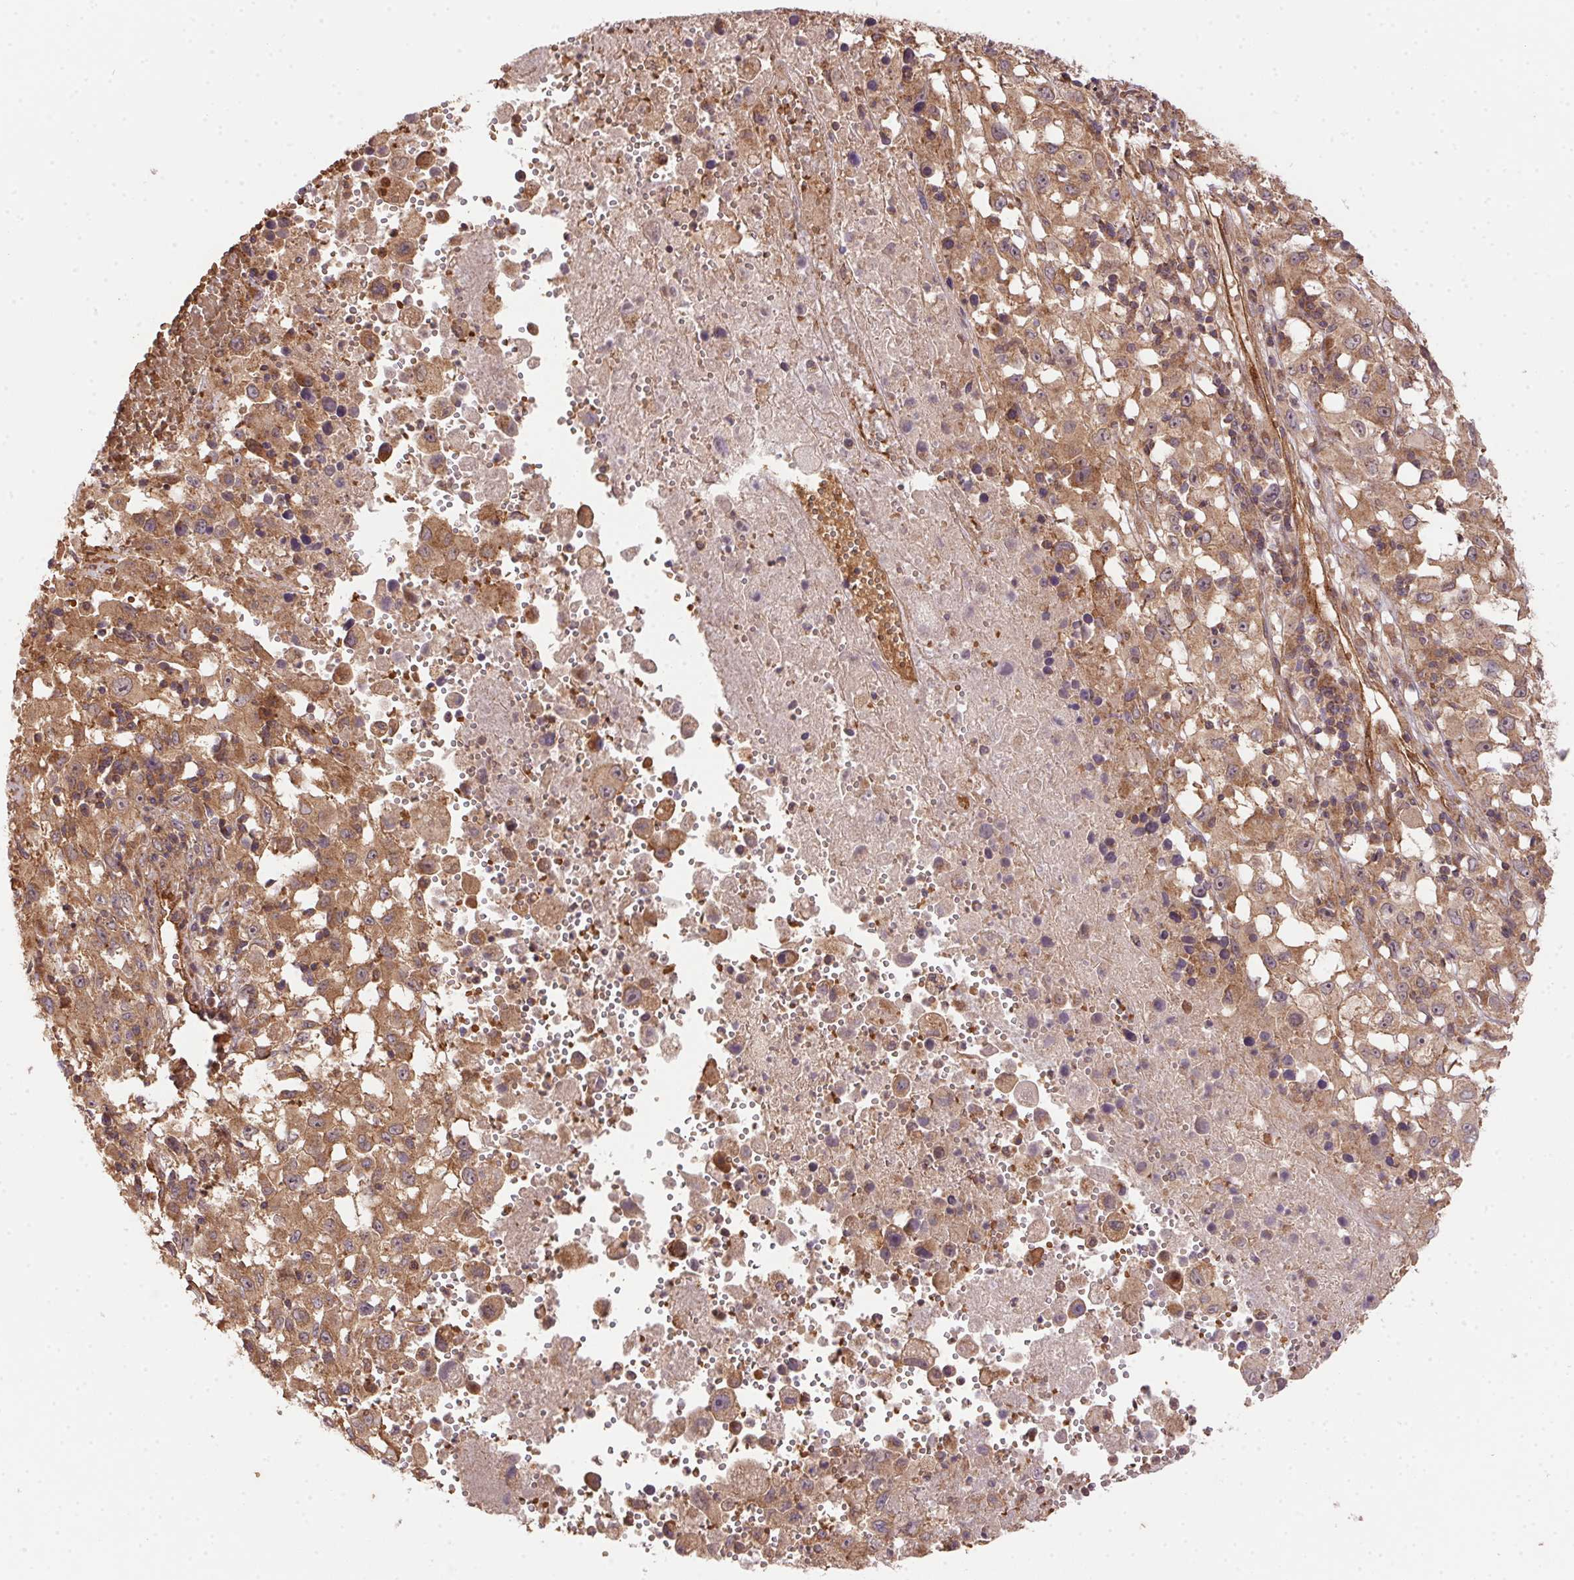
{"staining": {"intensity": "moderate", "quantity": ">75%", "location": "cytoplasmic/membranous"}, "tissue": "melanoma", "cell_type": "Tumor cells", "image_type": "cancer", "snomed": [{"axis": "morphology", "description": "Malignant melanoma, Metastatic site"}, {"axis": "topography", "description": "Soft tissue"}], "caption": "Immunohistochemistry (IHC) photomicrograph of neoplastic tissue: melanoma stained using IHC demonstrates medium levels of moderate protein expression localized specifically in the cytoplasmic/membranous of tumor cells, appearing as a cytoplasmic/membranous brown color.", "gene": "USE1", "patient": {"sex": "male", "age": 50}}